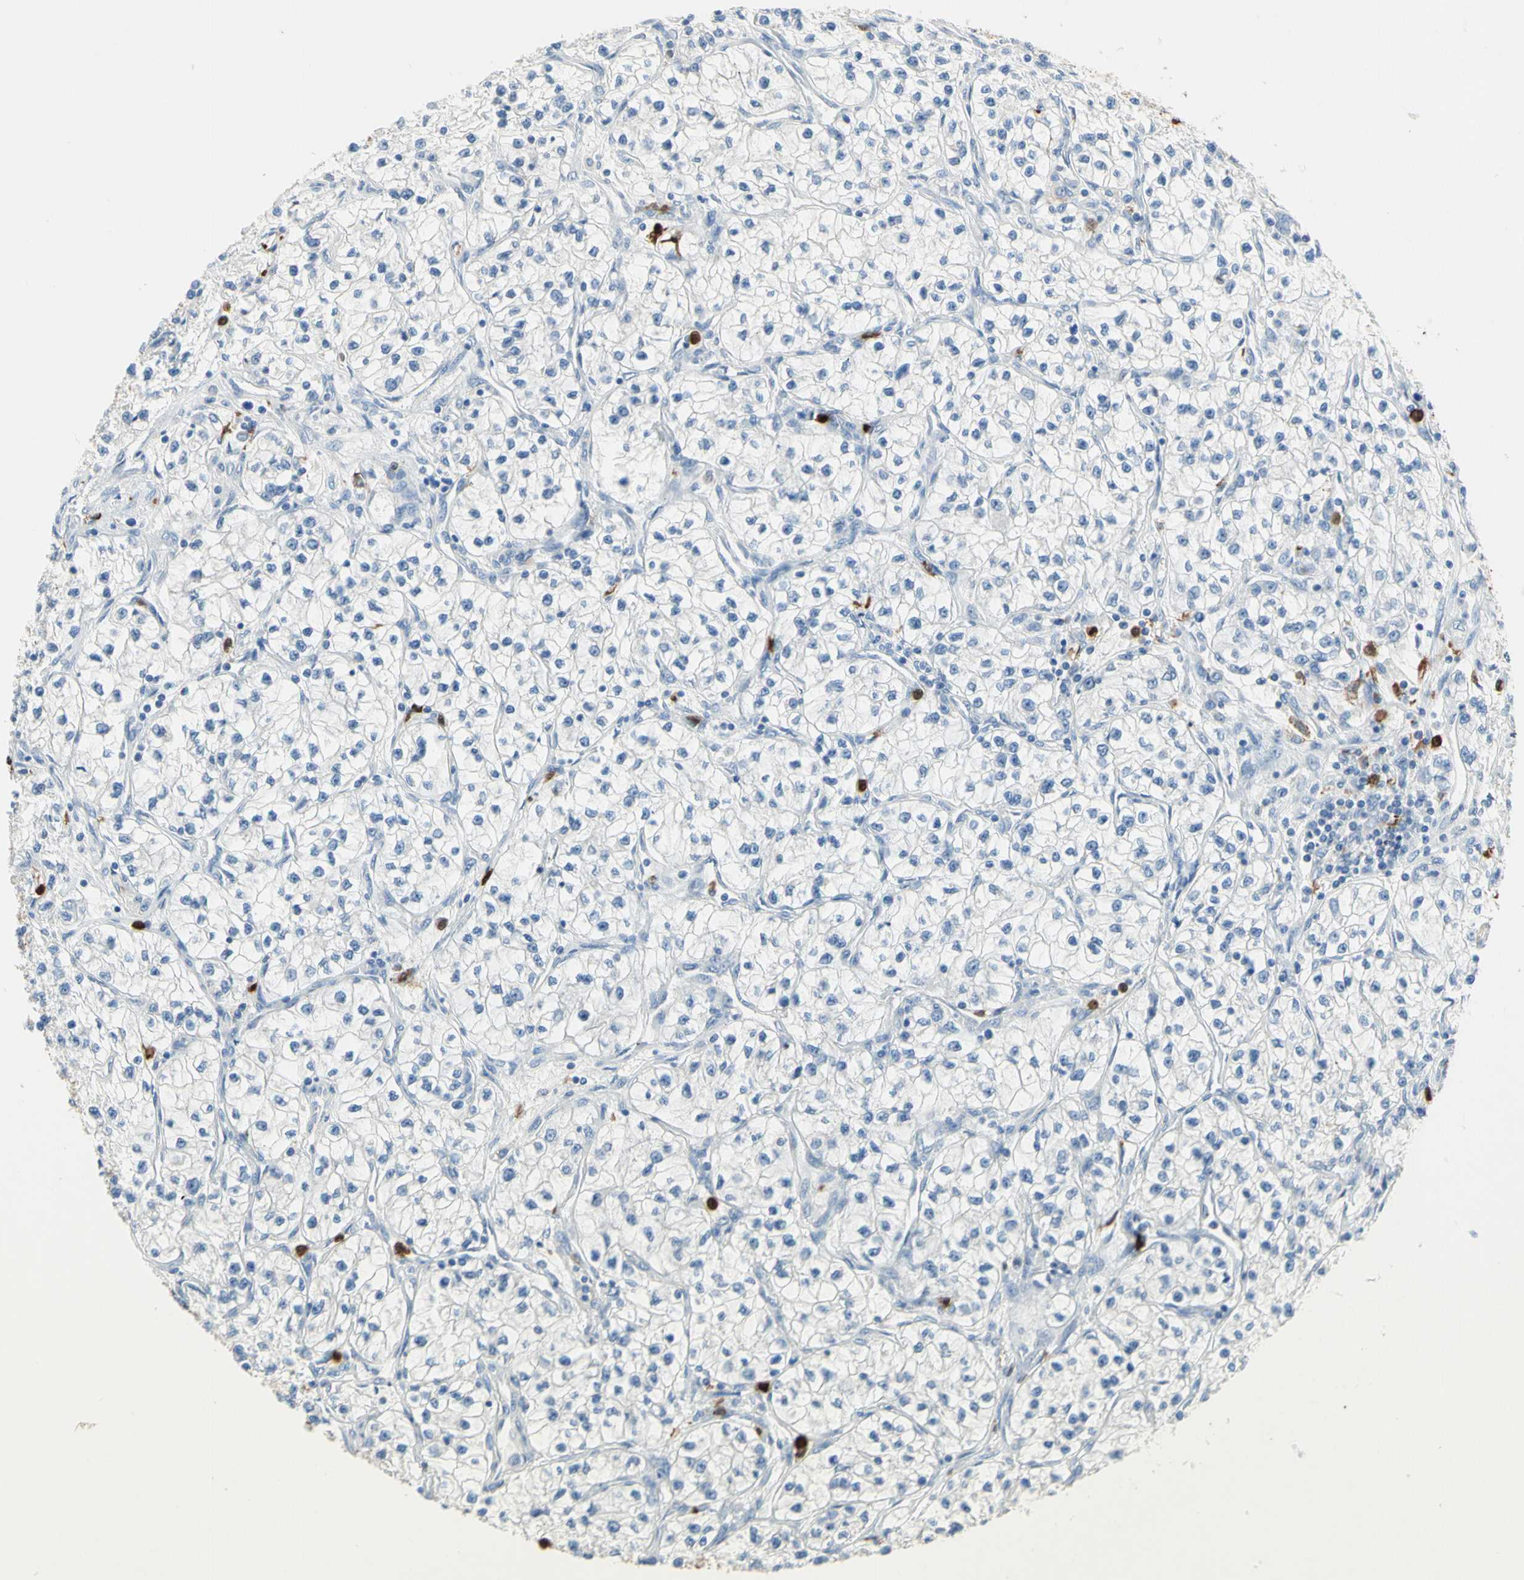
{"staining": {"intensity": "negative", "quantity": "none", "location": "none"}, "tissue": "renal cancer", "cell_type": "Tumor cells", "image_type": "cancer", "snomed": [{"axis": "morphology", "description": "Adenocarcinoma, NOS"}, {"axis": "topography", "description": "Kidney"}], "caption": "Immunohistochemistry (IHC) of human renal cancer (adenocarcinoma) reveals no expression in tumor cells.", "gene": "NFKBIZ", "patient": {"sex": "female", "age": 57}}